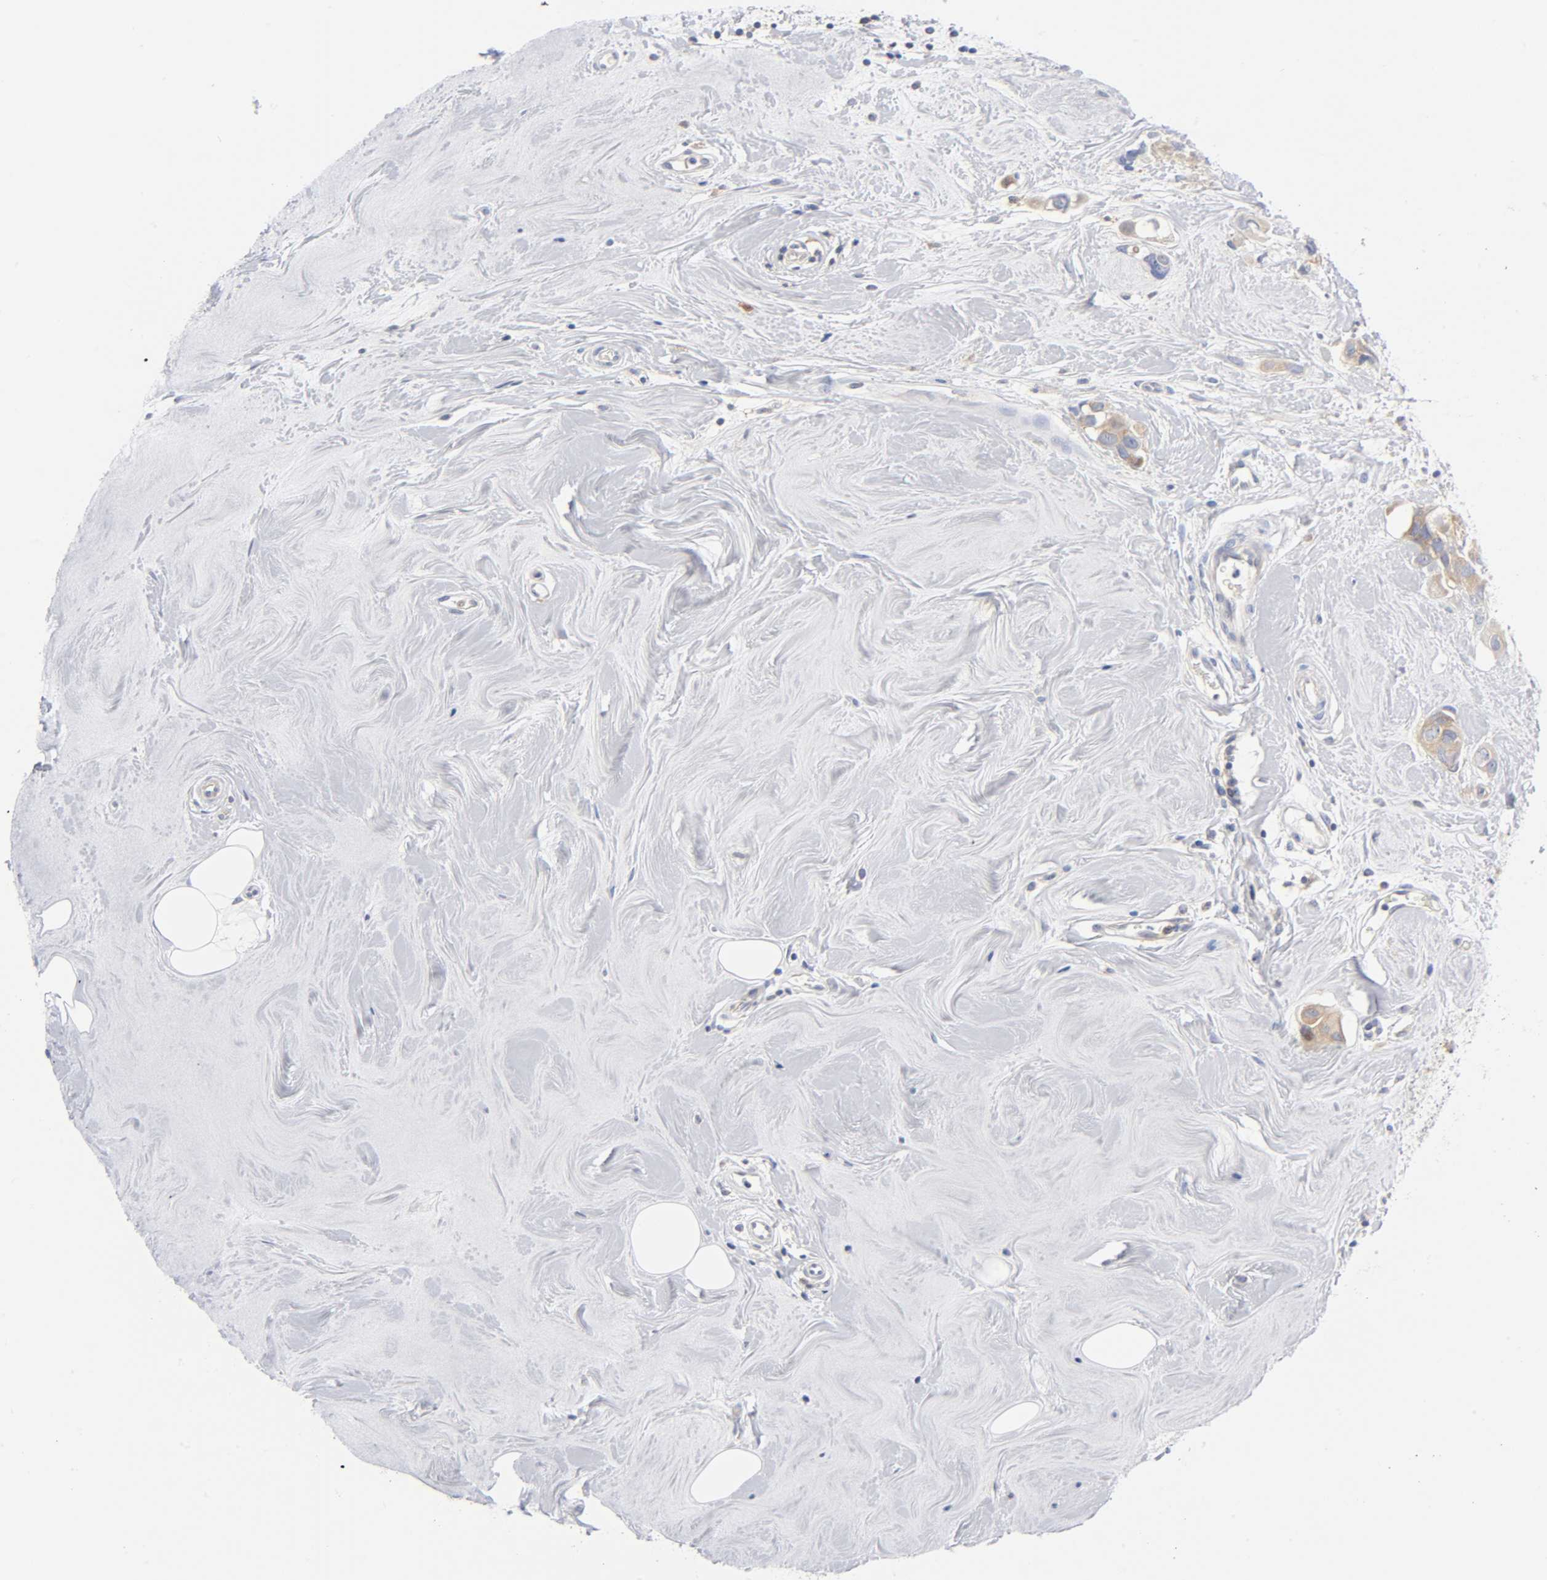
{"staining": {"intensity": "moderate", "quantity": ">75%", "location": "cytoplasmic/membranous"}, "tissue": "breast cancer", "cell_type": "Tumor cells", "image_type": "cancer", "snomed": [{"axis": "morphology", "description": "Duct carcinoma"}, {"axis": "topography", "description": "Breast"}], "caption": "This is an image of immunohistochemistry (IHC) staining of breast cancer (intraductal carcinoma), which shows moderate positivity in the cytoplasmic/membranous of tumor cells.", "gene": "CD86", "patient": {"sex": "female", "age": 40}}